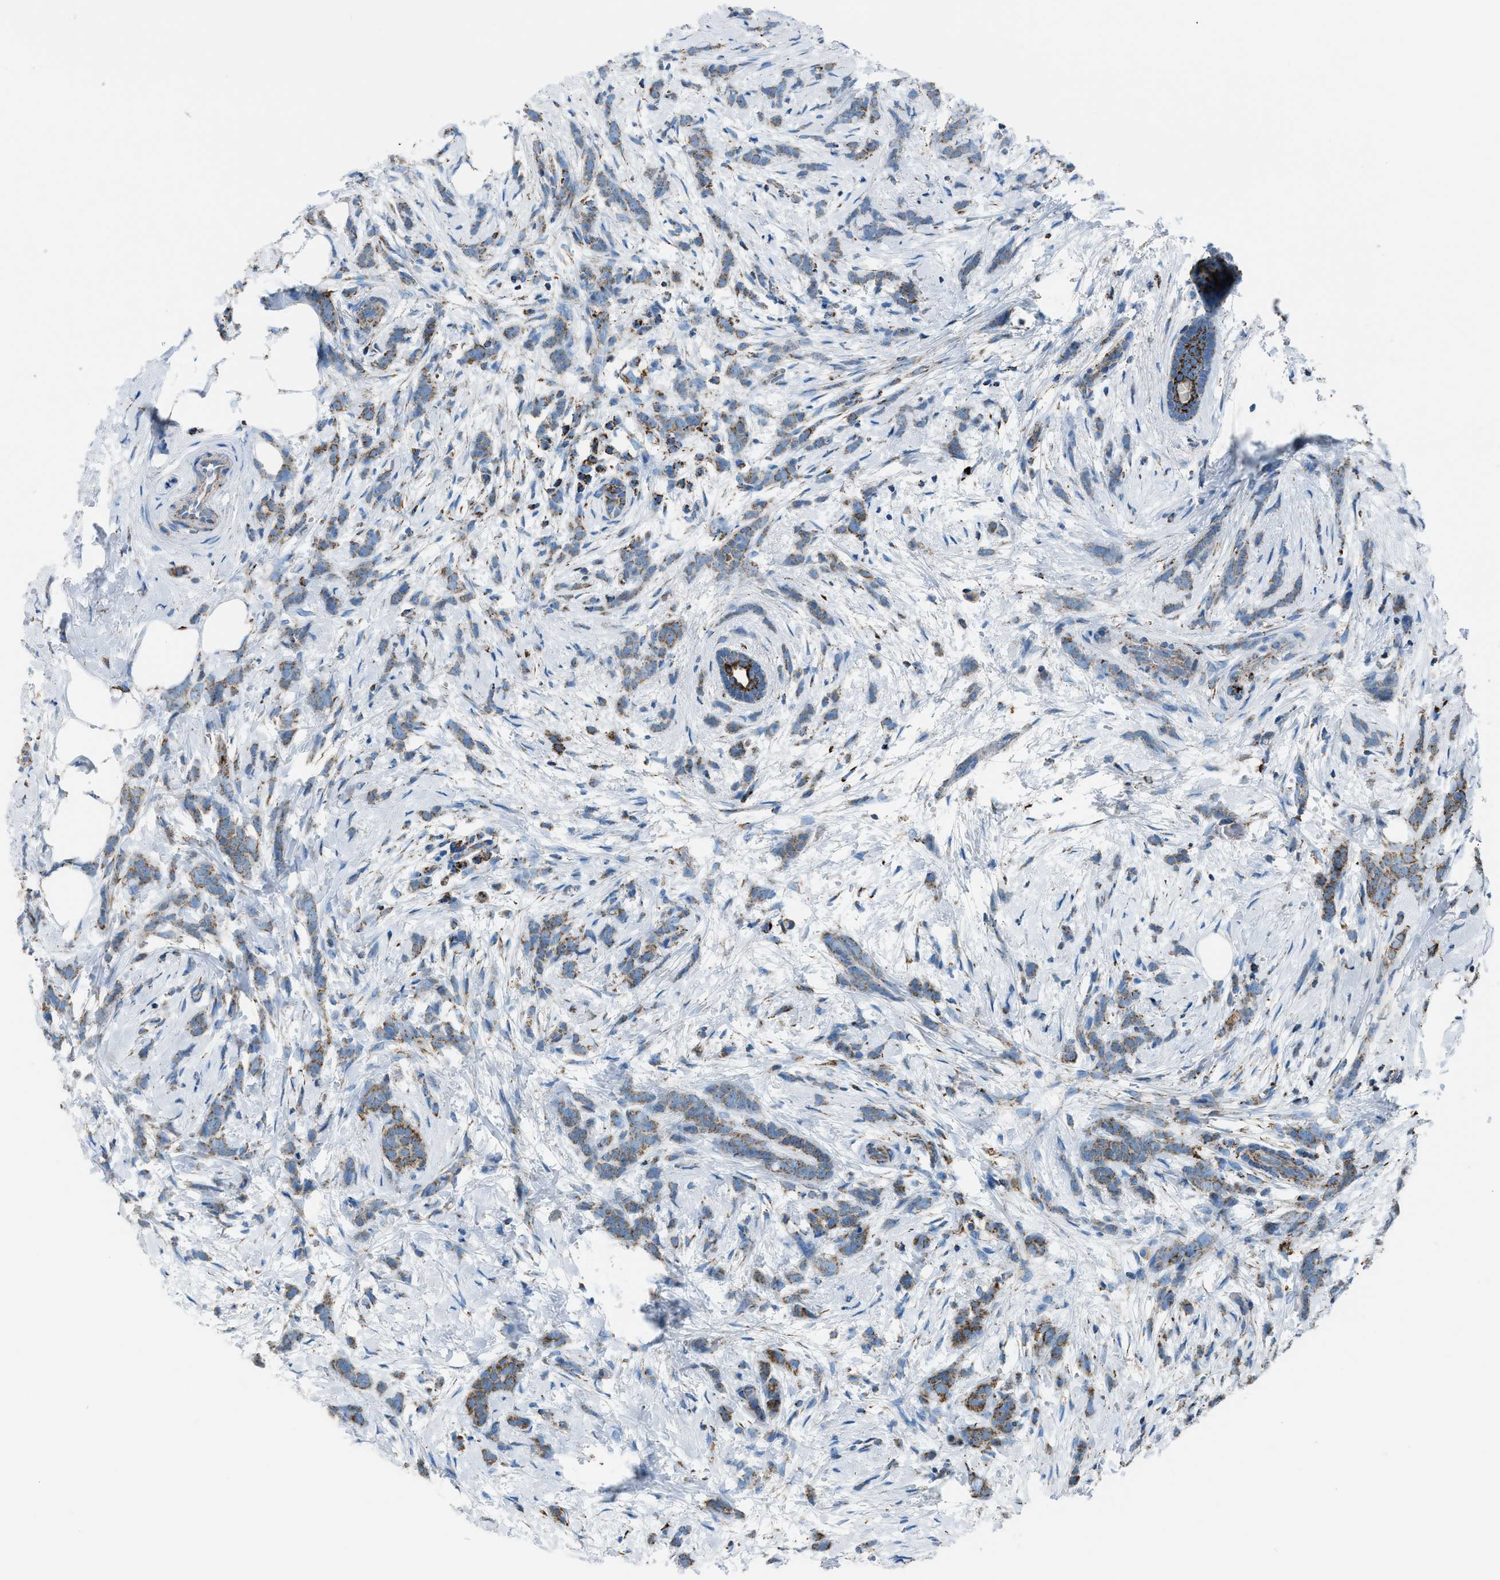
{"staining": {"intensity": "moderate", "quantity": ">75%", "location": "cytoplasmic/membranous"}, "tissue": "breast cancer", "cell_type": "Tumor cells", "image_type": "cancer", "snomed": [{"axis": "morphology", "description": "Lobular carcinoma, in situ"}, {"axis": "morphology", "description": "Lobular carcinoma"}, {"axis": "topography", "description": "Breast"}], "caption": "This micrograph demonstrates immunohistochemistry staining of breast cancer (lobular carcinoma), with medium moderate cytoplasmic/membranous expression in about >75% of tumor cells.", "gene": "MDH2", "patient": {"sex": "female", "age": 41}}